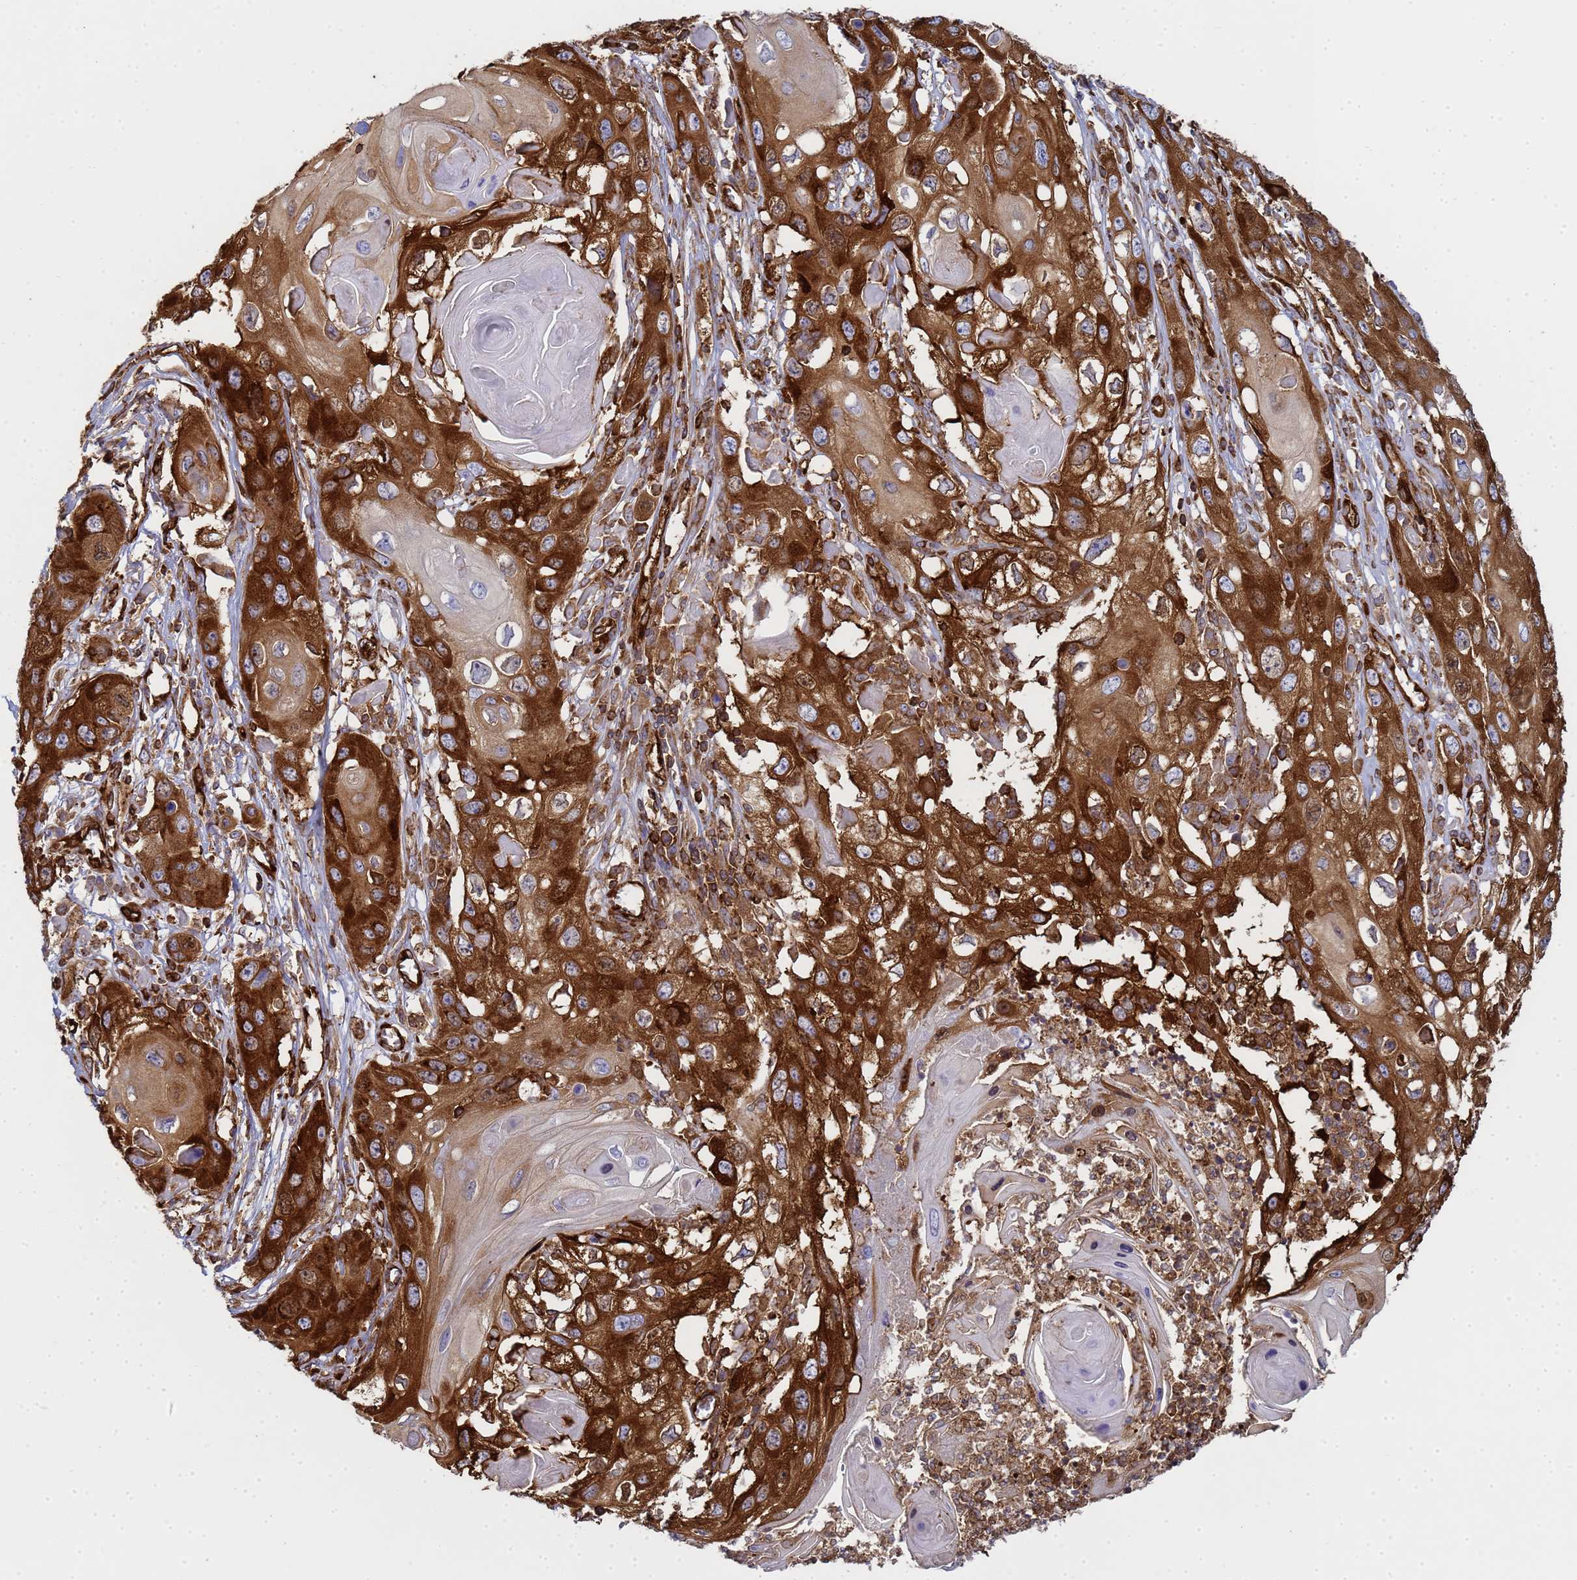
{"staining": {"intensity": "strong", "quantity": ">75%", "location": "cytoplasmic/membranous"}, "tissue": "skin cancer", "cell_type": "Tumor cells", "image_type": "cancer", "snomed": [{"axis": "morphology", "description": "Squamous cell carcinoma, NOS"}, {"axis": "topography", "description": "Skin"}], "caption": "High-power microscopy captured an immunohistochemistry (IHC) photomicrograph of squamous cell carcinoma (skin), revealing strong cytoplasmic/membranous expression in about >75% of tumor cells.", "gene": "ZBTB8OS", "patient": {"sex": "male", "age": 55}}